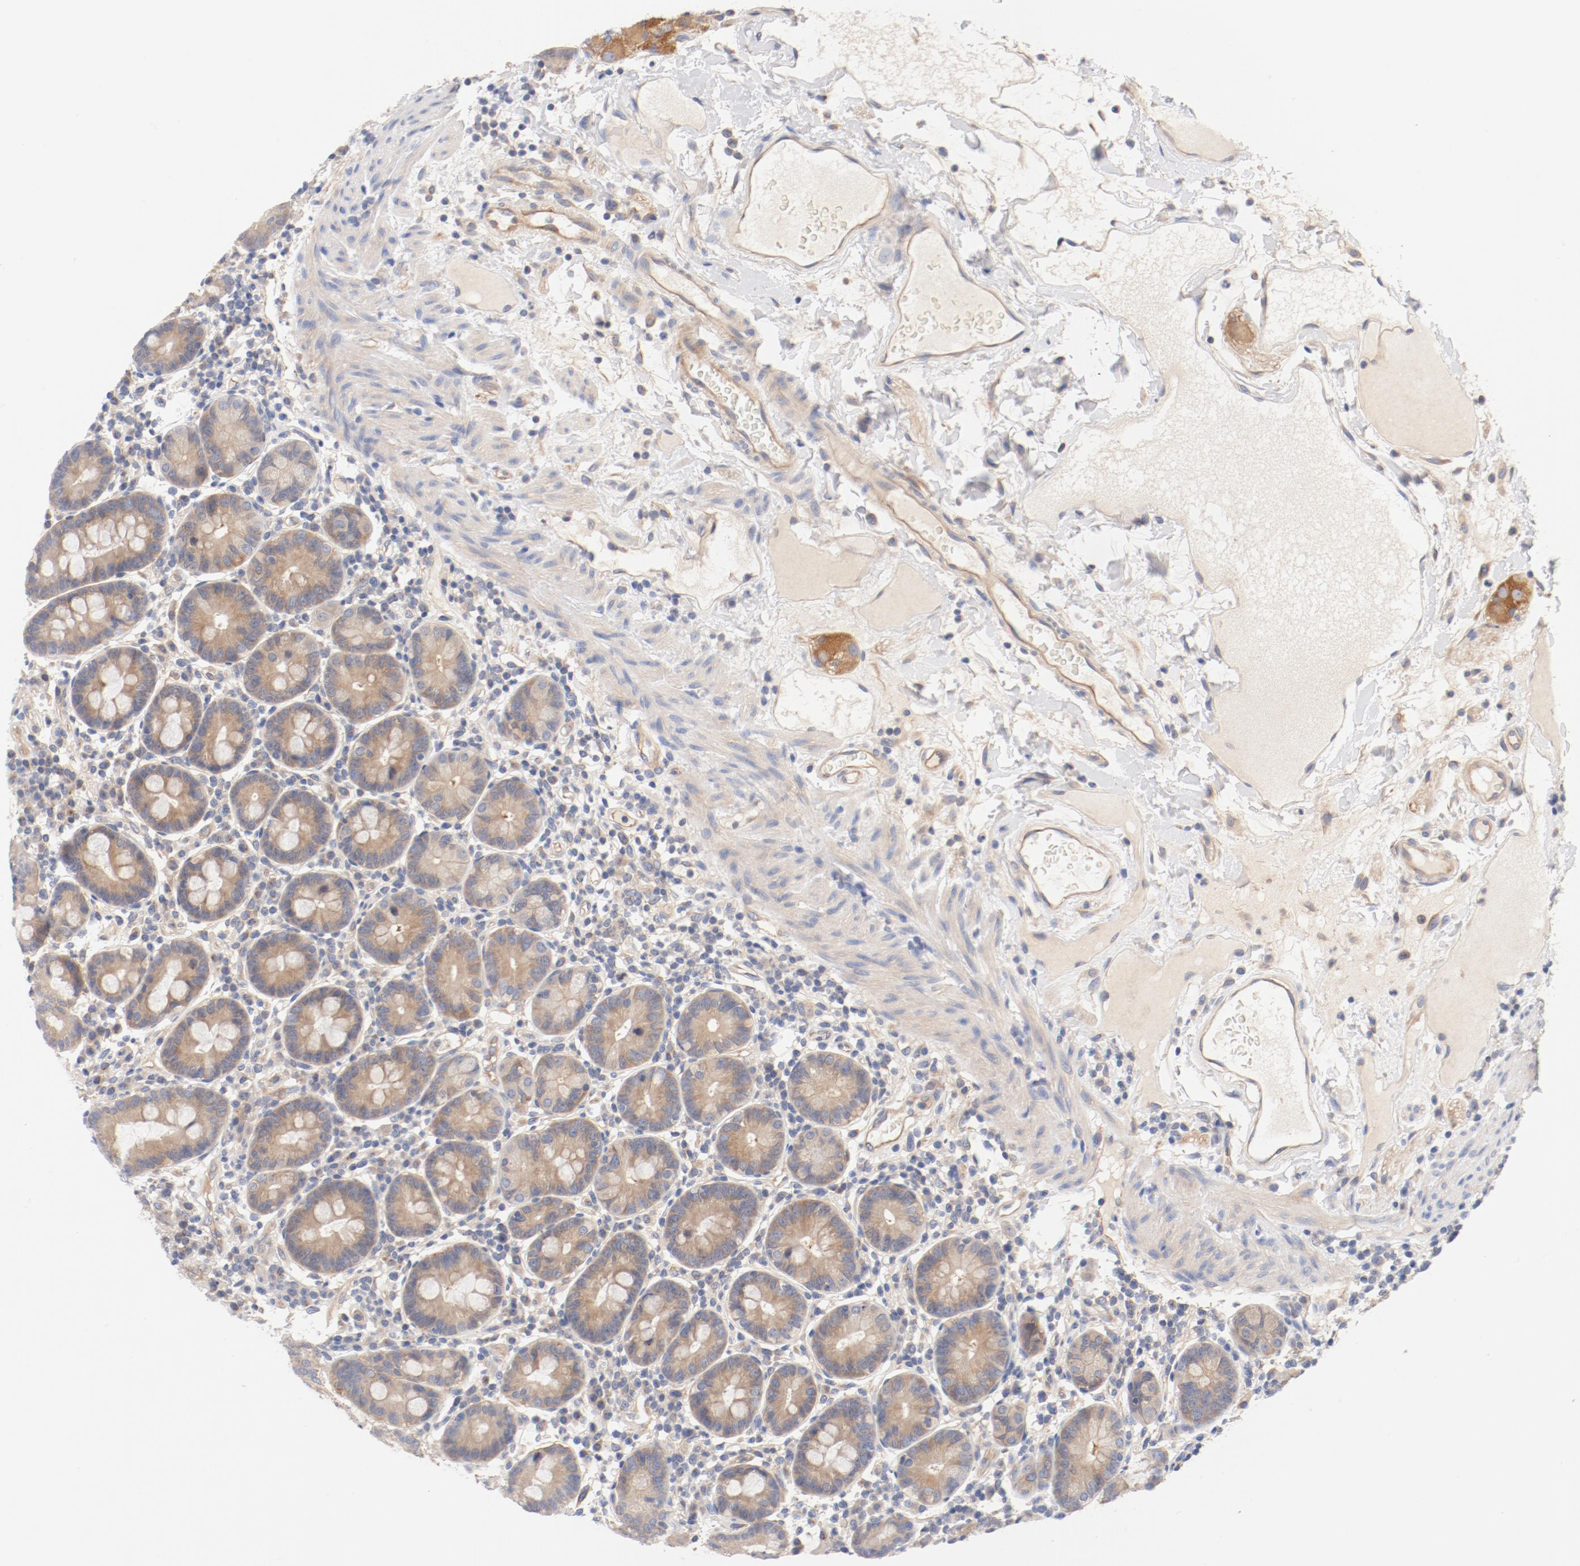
{"staining": {"intensity": "weak", "quantity": ">75%", "location": "cytoplasmic/membranous"}, "tissue": "duodenum", "cell_type": "Glandular cells", "image_type": "normal", "snomed": [{"axis": "morphology", "description": "Normal tissue, NOS"}, {"axis": "topography", "description": "Duodenum"}], "caption": "Unremarkable duodenum reveals weak cytoplasmic/membranous staining in about >75% of glandular cells (Stains: DAB in brown, nuclei in blue, Microscopy: brightfield microscopy at high magnification)..", "gene": "DYNC1H1", "patient": {"sex": "male", "age": 50}}